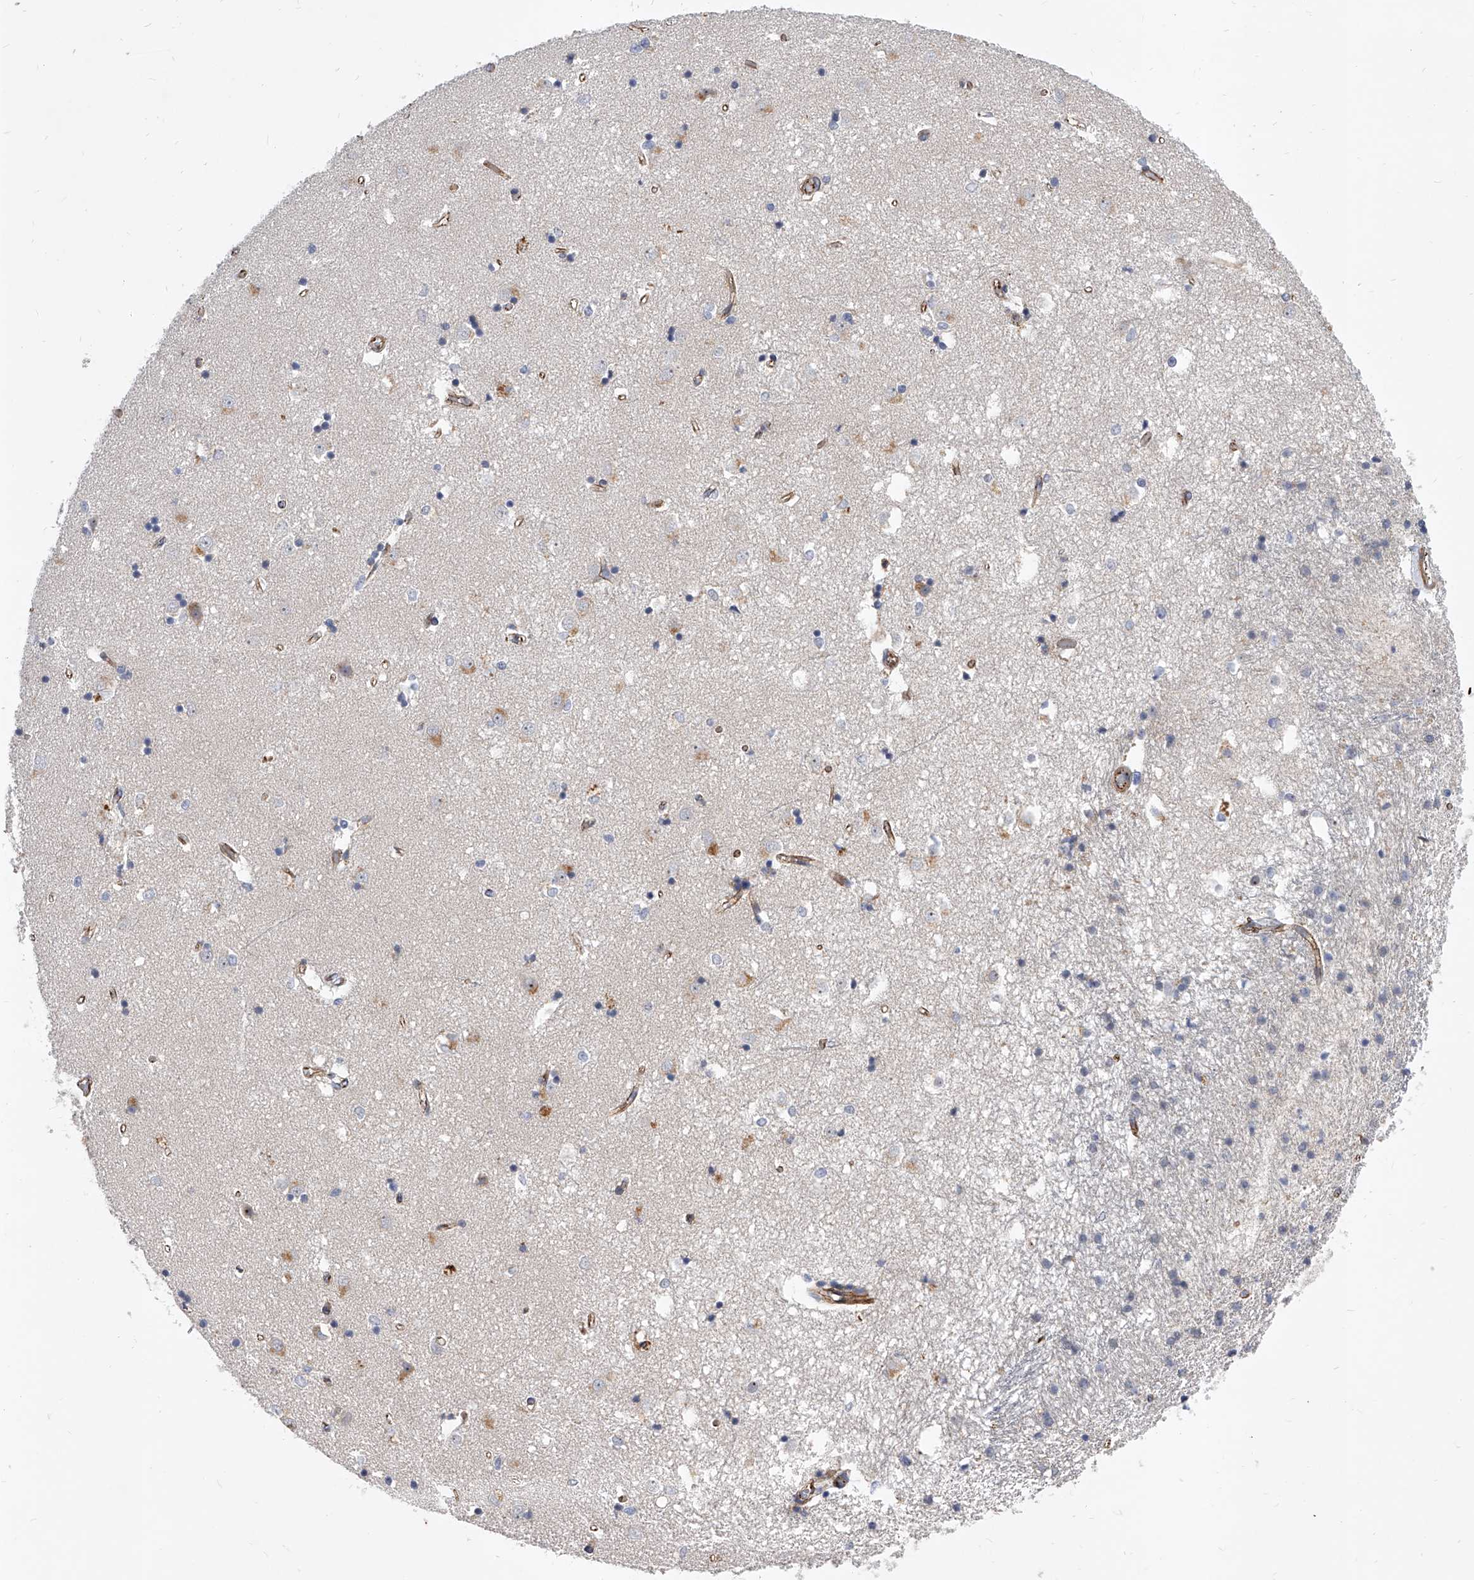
{"staining": {"intensity": "weak", "quantity": "<25%", "location": "cytoplasmic/membranous"}, "tissue": "caudate", "cell_type": "Glial cells", "image_type": "normal", "snomed": [{"axis": "morphology", "description": "Normal tissue, NOS"}, {"axis": "topography", "description": "Lateral ventricle wall"}], "caption": "DAB (3,3'-diaminobenzidine) immunohistochemical staining of benign human caudate reveals no significant staining in glial cells.", "gene": "ENSG00000250424", "patient": {"sex": "male", "age": 45}}